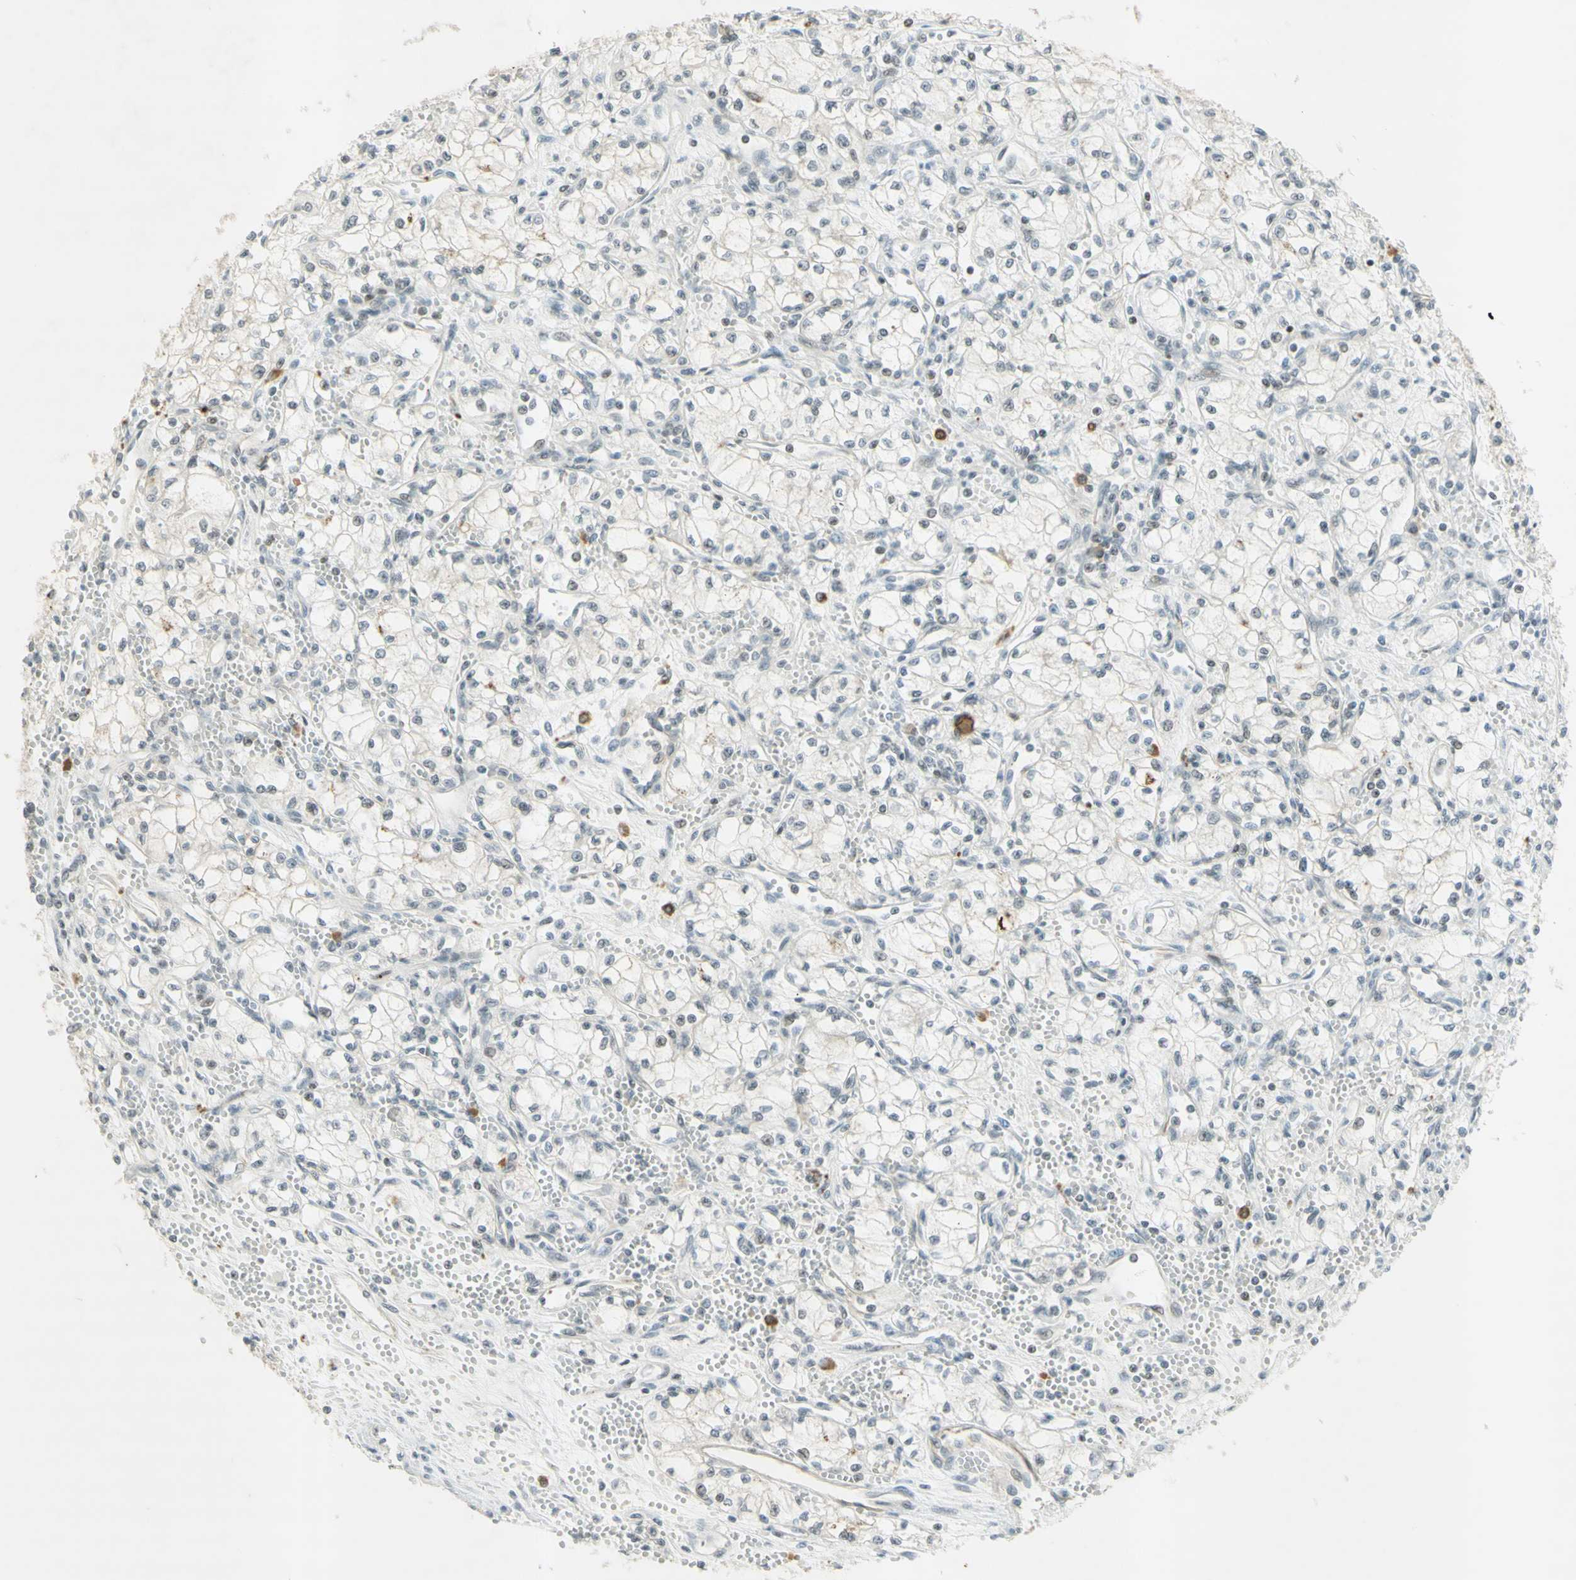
{"staining": {"intensity": "weak", "quantity": "25%-75%", "location": "nuclear"}, "tissue": "renal cancer", "cell_type": "Tumor cells", "image_type": "cancer", "snomed": [{"axis": "morphology", "description": "Normal tissue, NOS"}, {"axis": "morphology", "description": "Adenocarcinoma, NOS"}, {"axis": "topography", "description": "Kidney"}], "caption": "High-magnification brightfield microscopy of renal cancer (adenocarcinoma) stained with DAB (3,3'-diaminobenzidine) (brown) and counterstained with hematoxylin (blue). tumor cells exhibit weak nuclear staining is appreciated in approximately25%-75% of cells. The protein is shown in brown color, while the nuclei are stained blue.", "gene": "IRF1", "patient": {"sex": "male", "age": 59}}